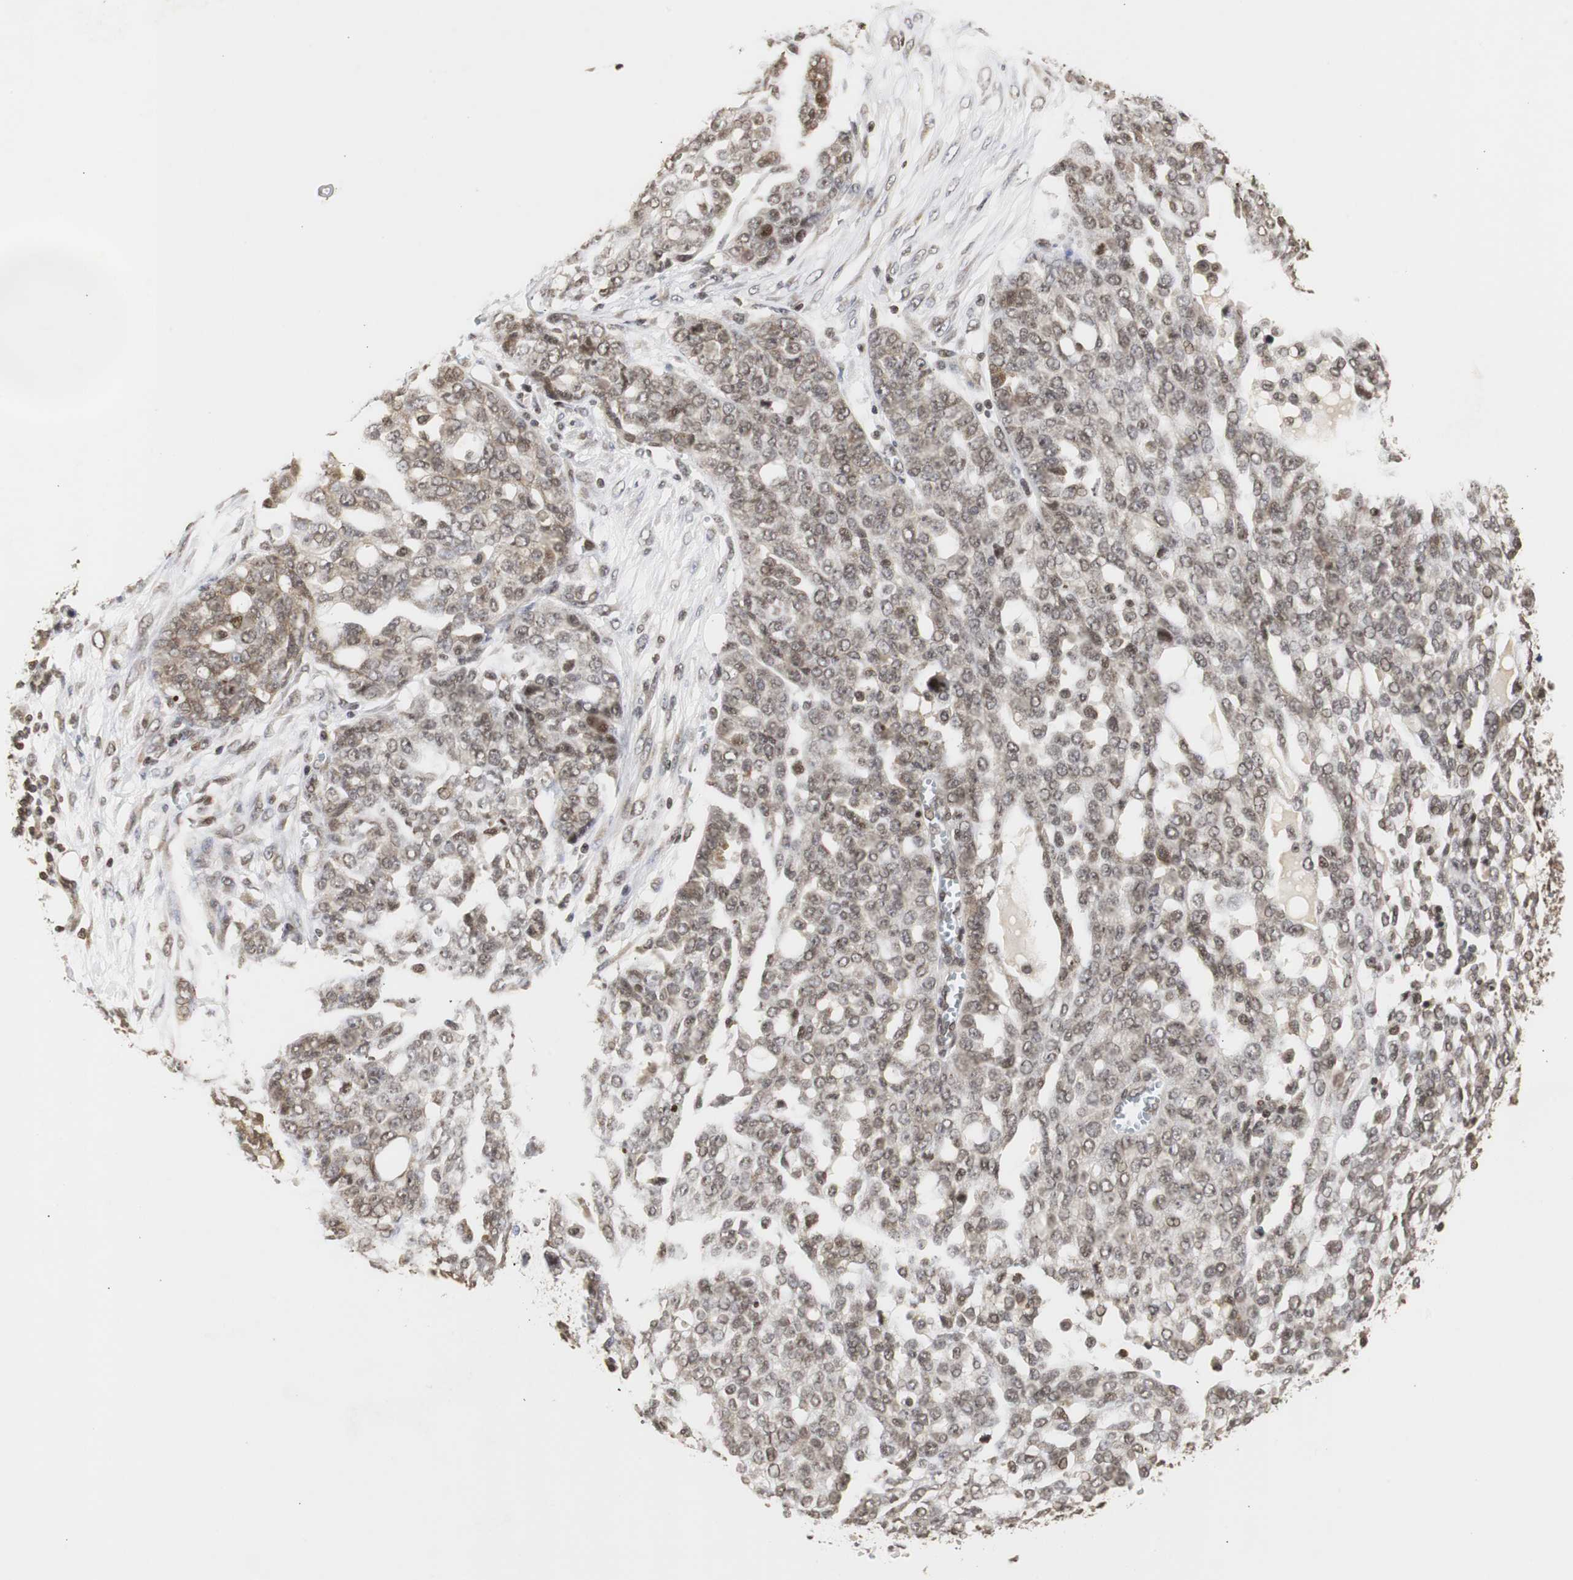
{"staining": {"intensity": "moderate", "quantity": "25%-75%", "location": "cytoplasmic/membranous,nuclear"}, "tissue": "ovarian cancer", "cell_type": "Tumor cells", "image_type": "cancer", "snomed": [{"axis": "morphology", "description": "Cystadenocarcinoma, serous, NOS"}, {"axis": "topography", "description": "Soft tissue"}, {"axis": "topography", "description": "Ovary"}], "caption": "A micrograph showing moderate cytoplasmic/membranous and nuclear positivity in approximately 25%-75% of tumor cells in ovarian serous cystadenocarcinoma, as visualized by brown immunohistochemical staining.", "gene": "ZFC3H1", "patient": {"sex": "female", "age": 57}}